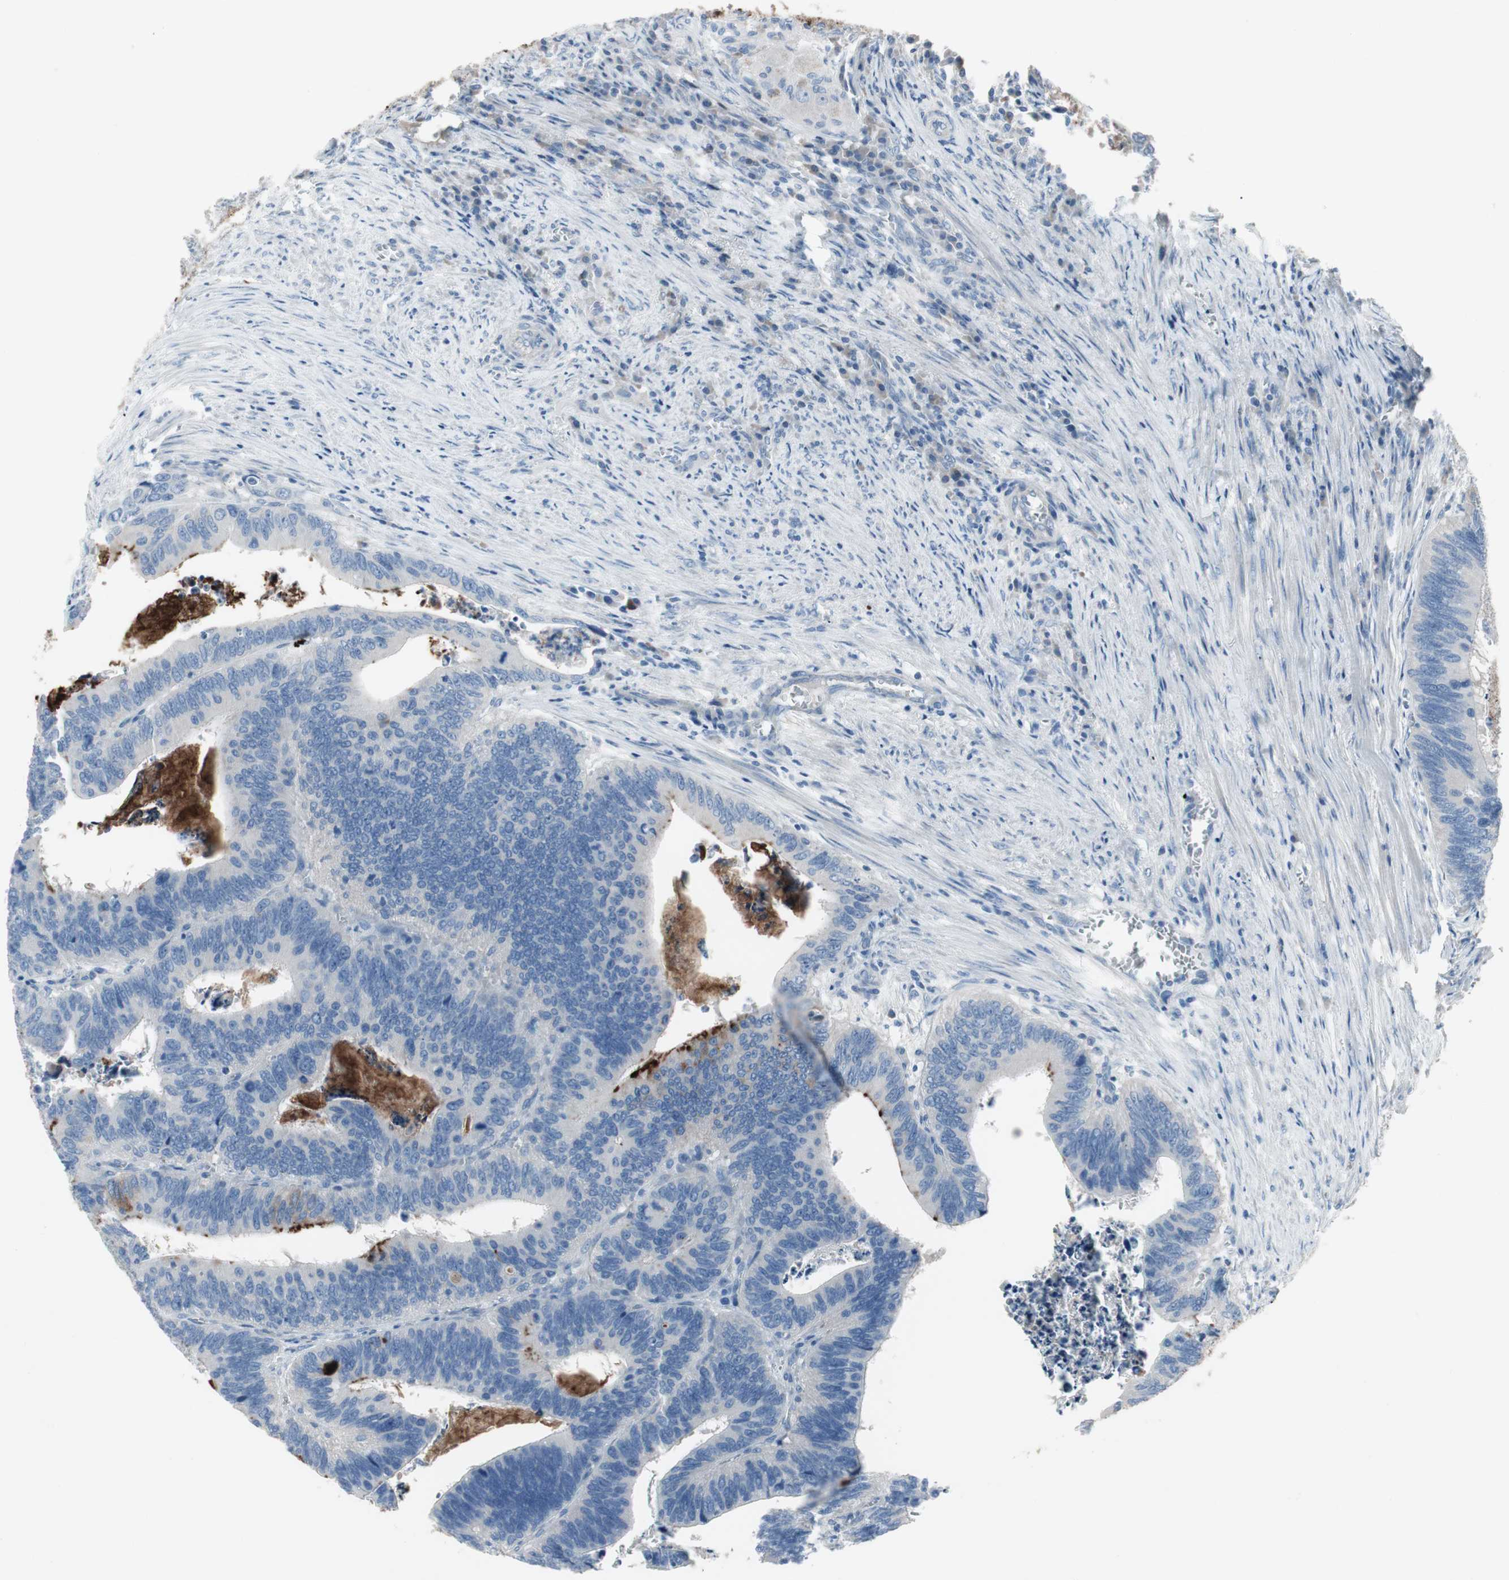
{"staining": {"intensity": "negative", "quantity": "none", "location": "none"}, "tissue": "colorectal cancer", "cell_type": "Tumor cells", "image_type": "cancer", "snomed": [{"axis": "morphology", "description": "Adenocarcinoma, NOS"}, {"axis": "topography", "description": "Colon"}], "caption": "High power microscopy image of an immunohistochemistry photomicrograph of colorectal cancer, revealing no significant staining in tumor cells. (DAB immunohistochemistry visualized using brightfield microscopy, high magnification).", "gene": "PIGR", "patient": {"sex": "male", "age": 72}}